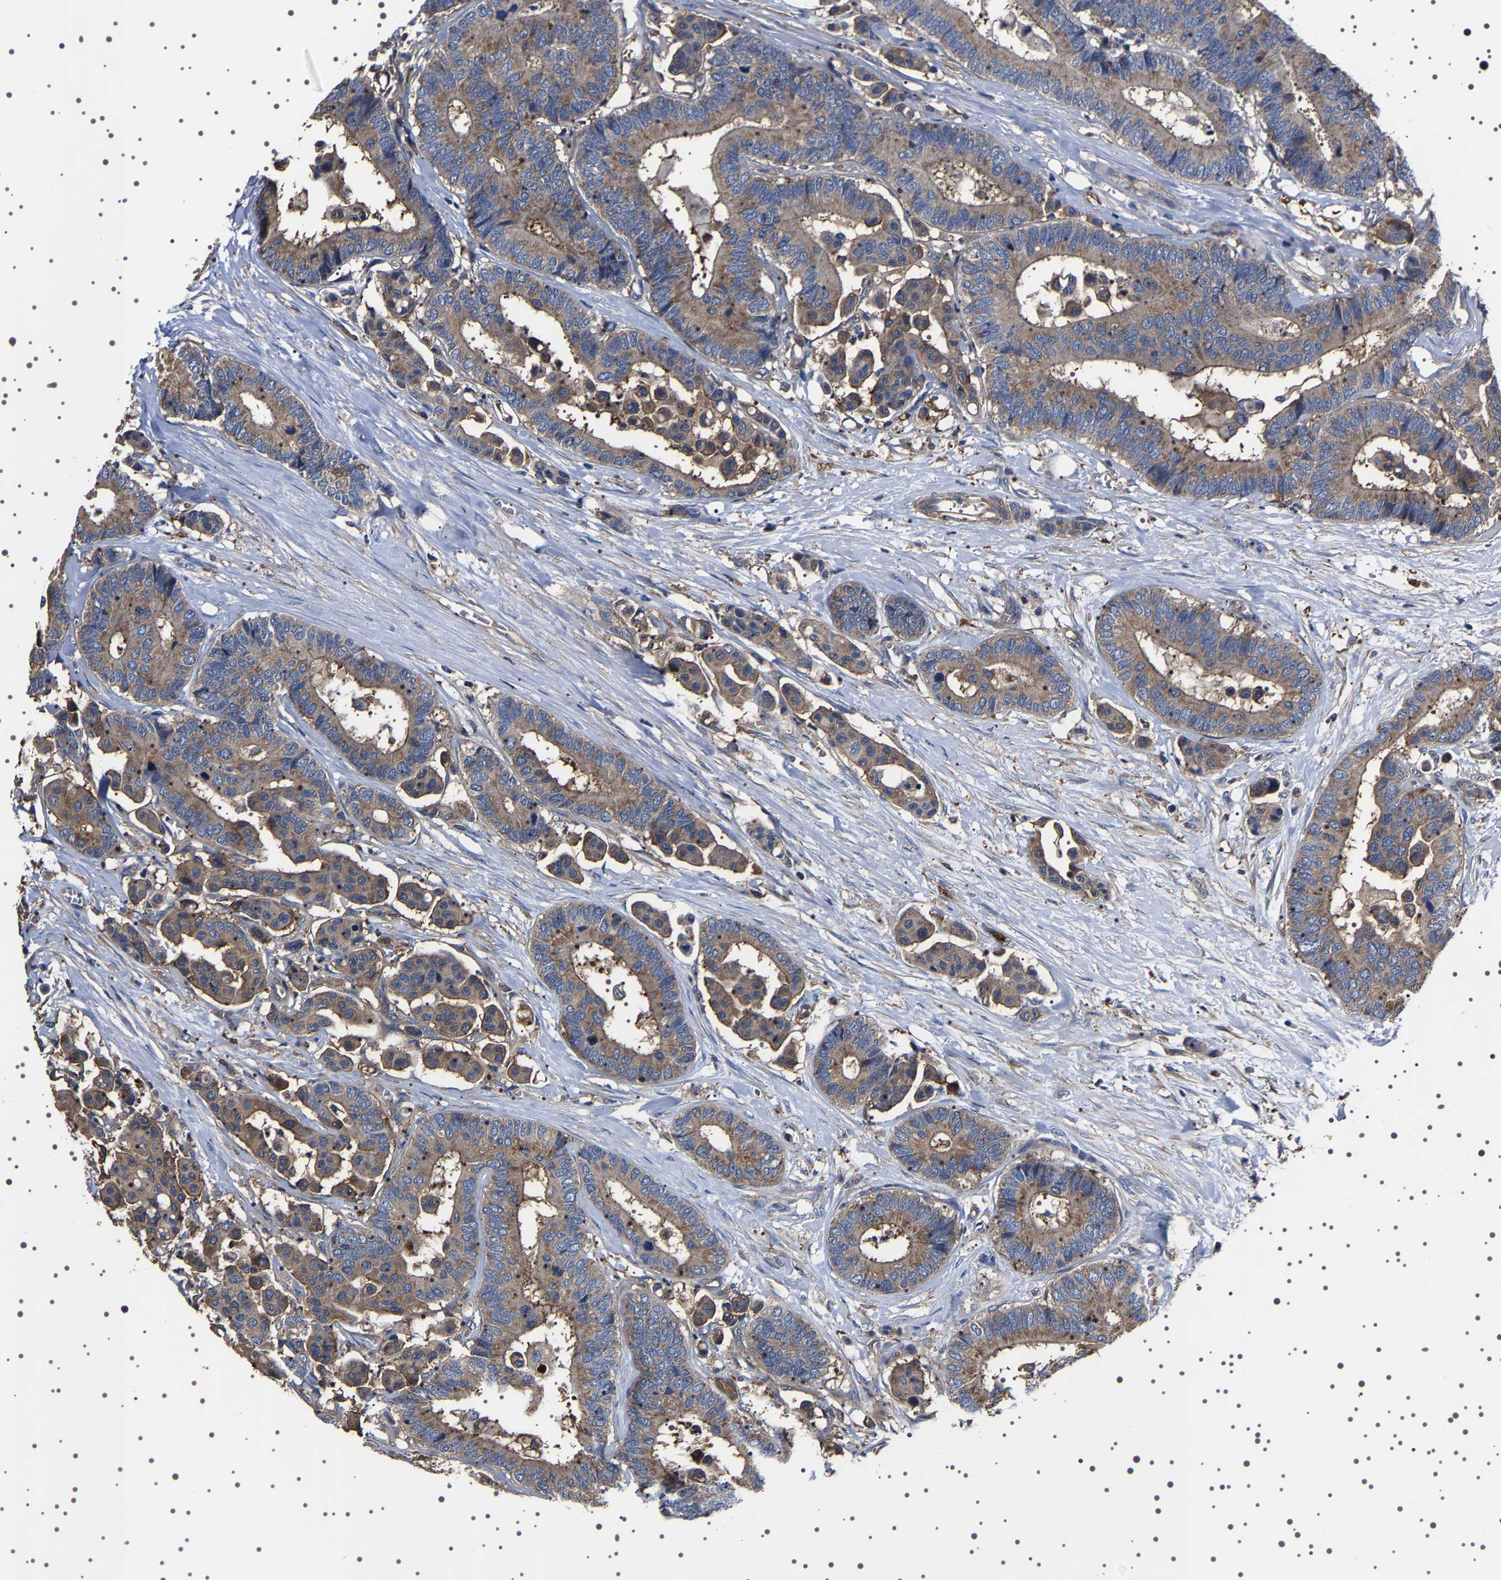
{"staining": {"intensity": "weak", "quantity": ">75%", "location": "cytoplasmic/membranous"}, "tissue": "colorectal cancer", "cell_type": "Tumor cells", "image_type": "cancer", "snomed": [{"axis": "morphology", "description": "Normal tissue, NOS"}, {"axis": "morphology", "description": "Adenocarcinoma, NOS"}, {"axis": "topography", "description": "Colon"}], "caption": "Tumor cells reveal weak cytoplasmic/membranous positivity in about >75% of cells in adenocarcinoma (colorectal).", "gene": "WDR1", "patient": {"sex": "male", "age": 82}}